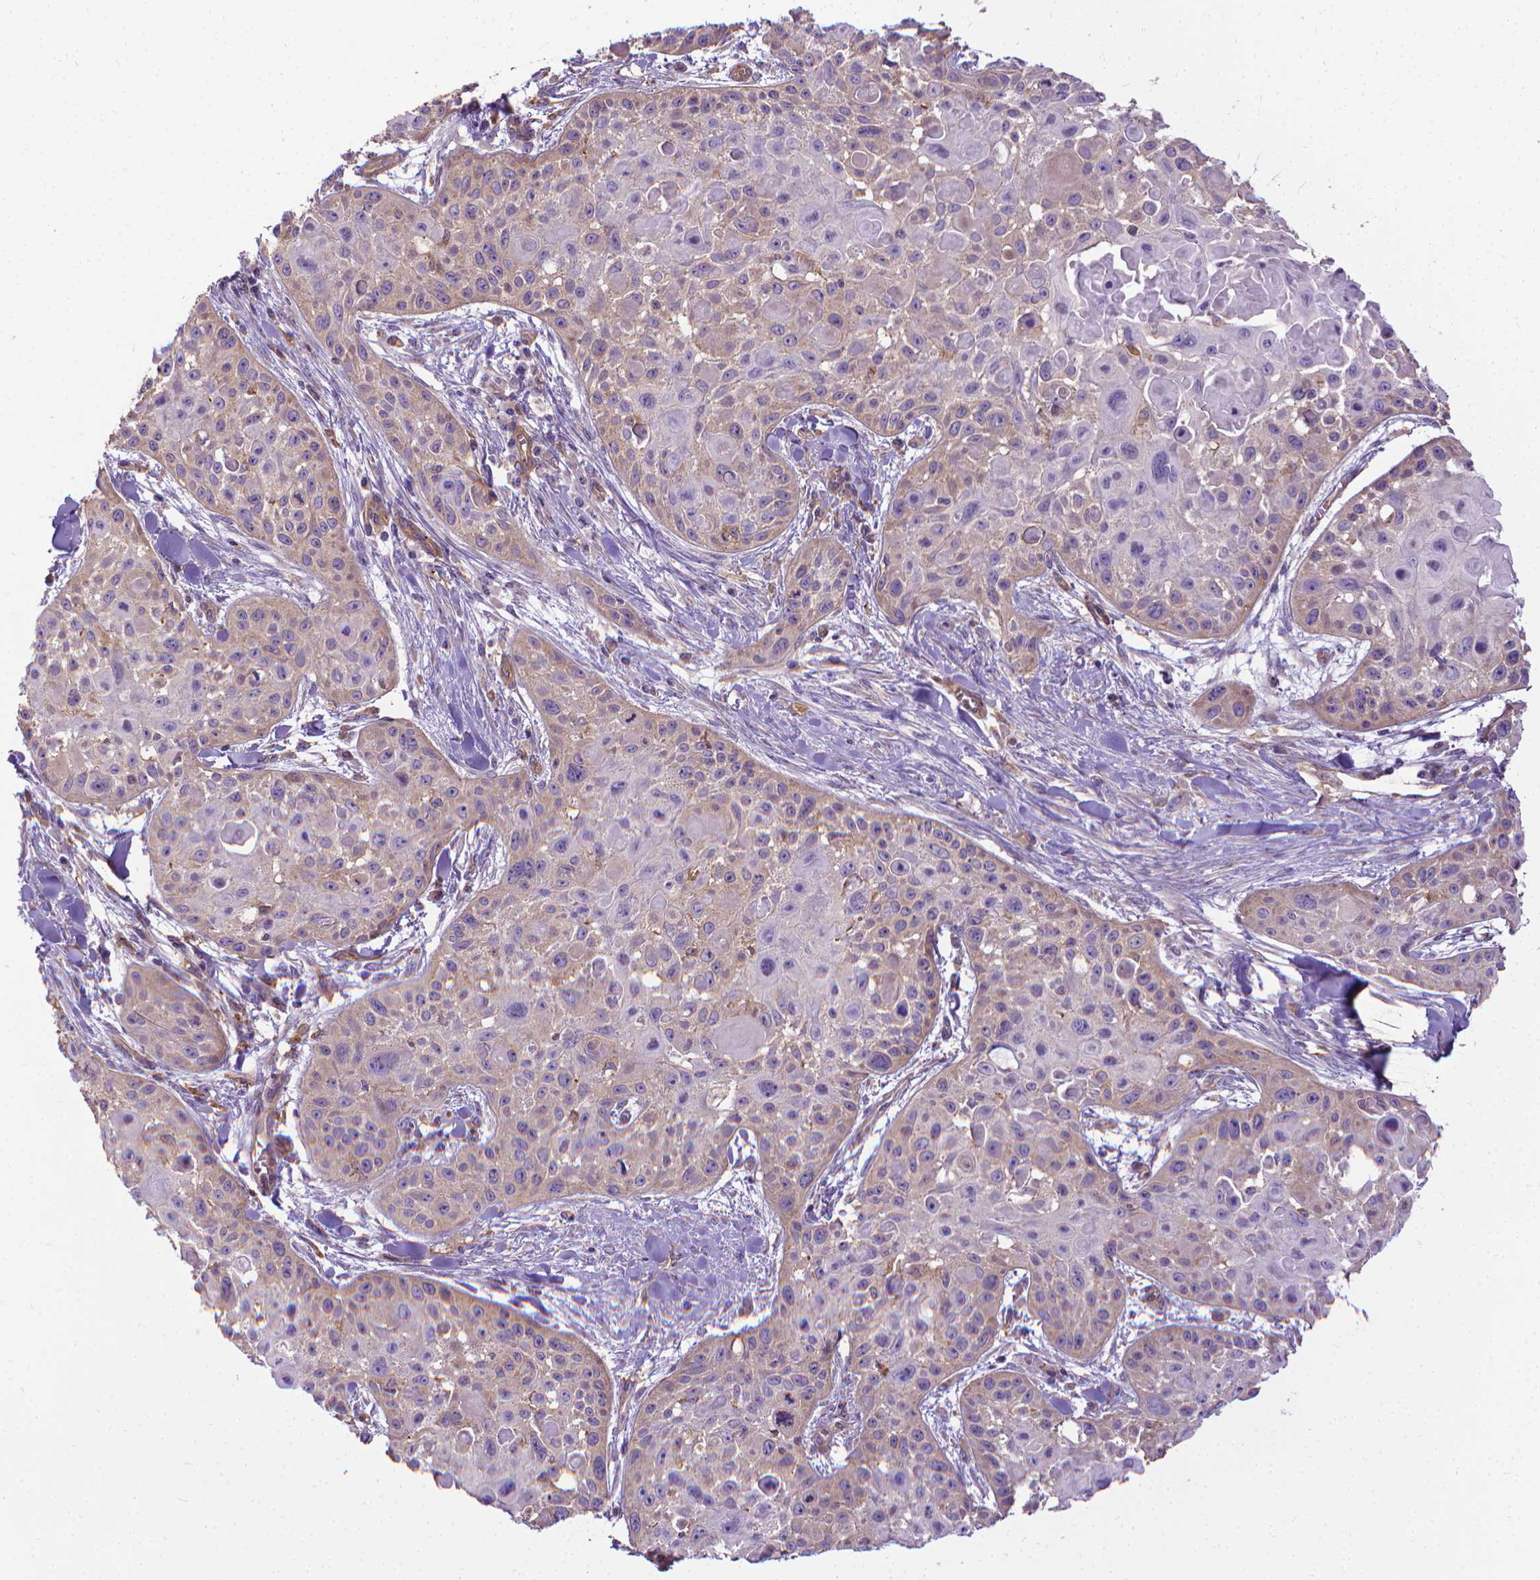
{"staining": {"intensity": "weak", "quantity": "<25%", "location": "cytoplasmic/membranous"}, "tissue": "skin cancer", "cell_type": "Tumor cells", "image_type": "cancer", "snomed": [{"axis": "morphology", "description": "Squamous cell carcinoma, NOS"}, {"axis": "topography", "description": "Skin"}, {"axis": "topography", "description": "Anal"}], "caption": "Immunohistochemistry (IHC) of human skin squamous cell carcinoma exhibits no positivity in tumor cells.", "gene": "CFAP299", "patient": {"sex": "female", "age": 75}}